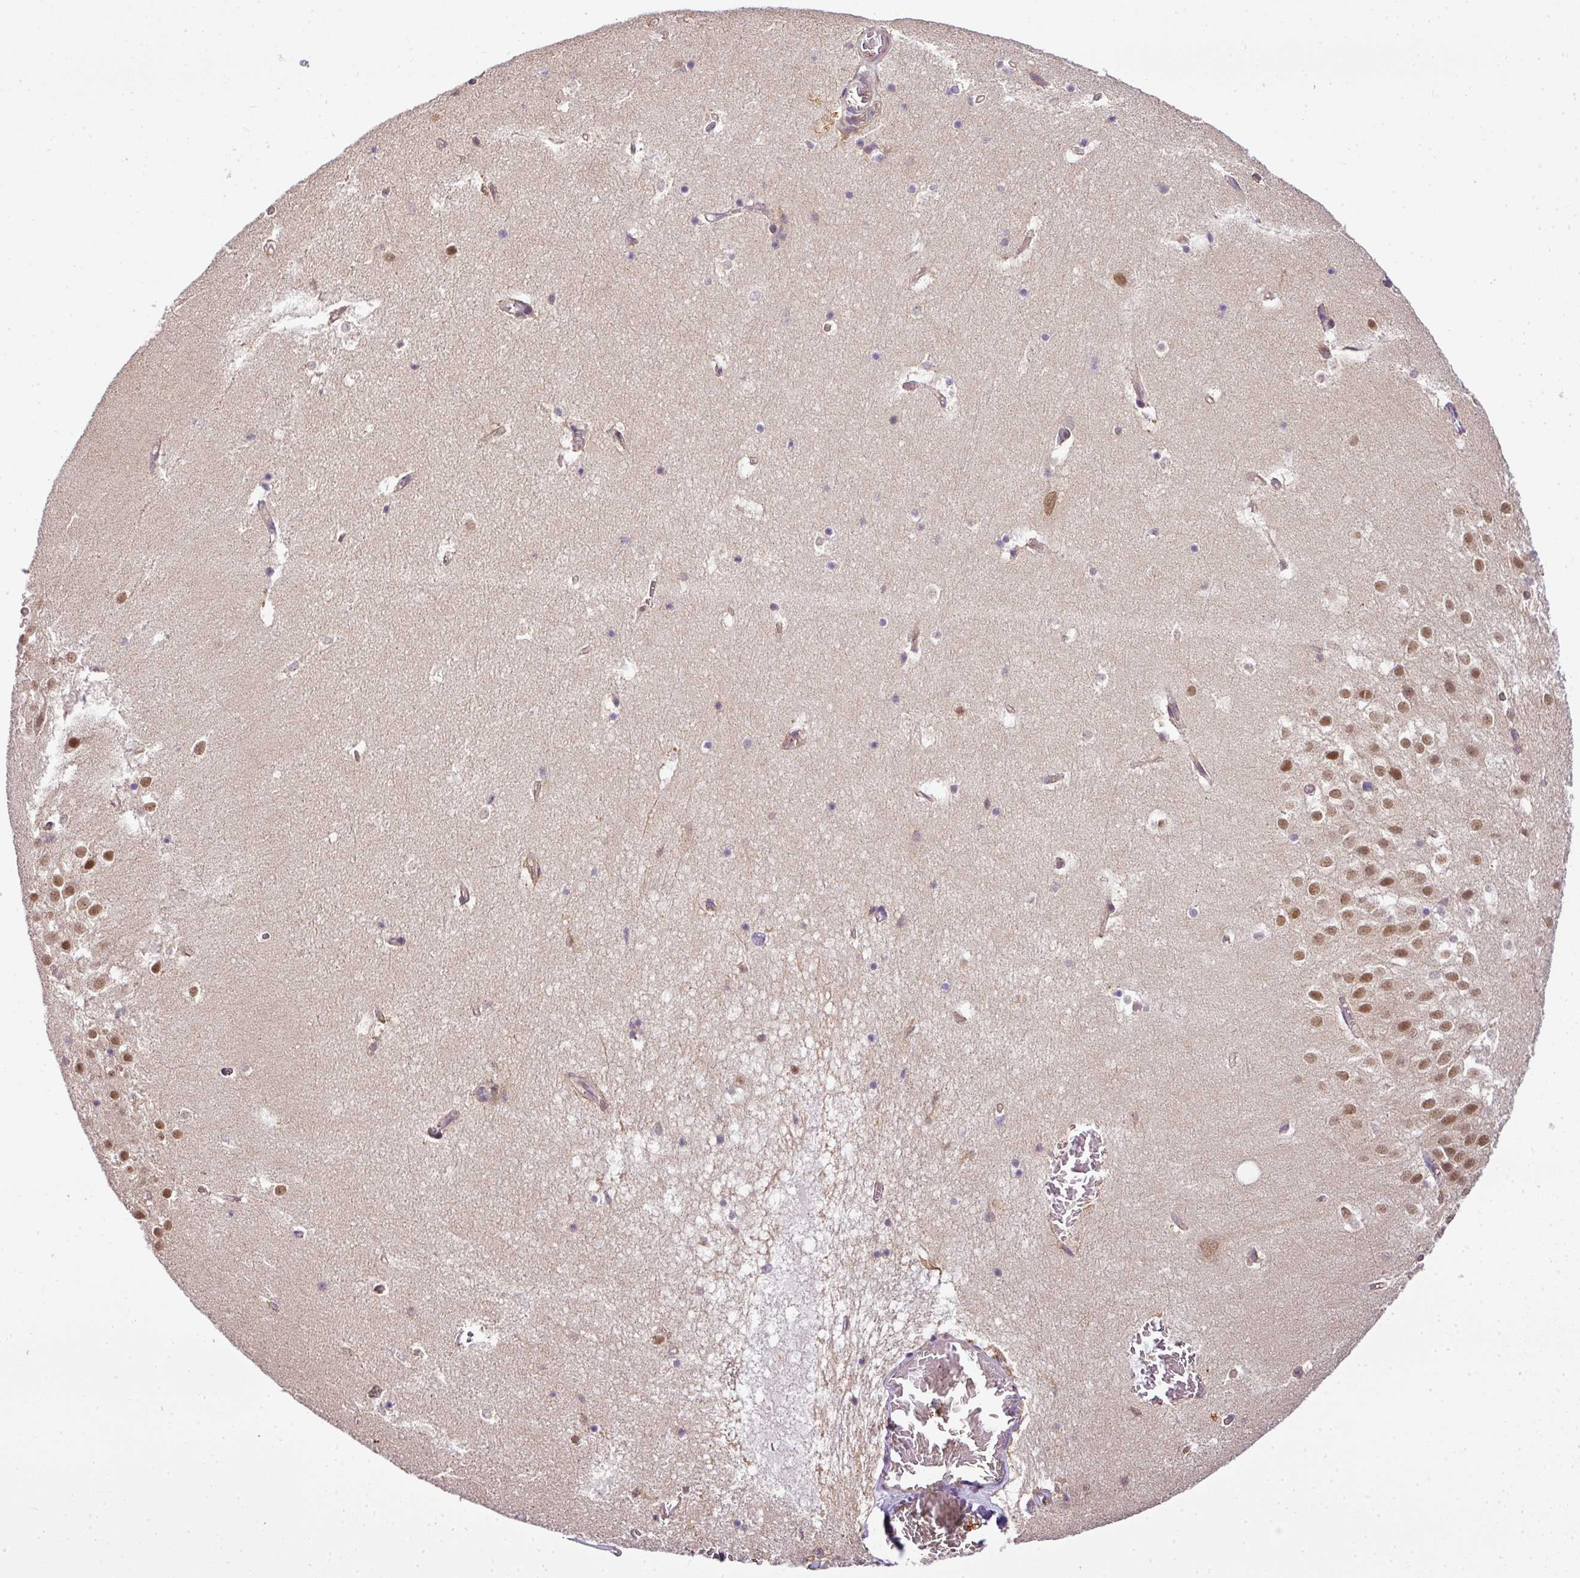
{"staining": {"intensity": "negative", "quantity": "none", "location": "none"}, "tissue": "hippocampus", "cell_type": "Glial cells", "image_type": "normal", "snomed": [{"axis": "morphology", "description": "Normal tissue, NOS"}, {"axis": "topography", "description": "Hippocampus"}], "caption": "There is no significant expression in glial cells of hippocampus. The staining was performed using DAB (3,3'-diaminobenzidine) to visualize the protein expression in brown, while the nuclei were stained in blue with hematoxylin (Magnification: 20x).", "gene": "C1orf226", "patient": {"sex": "female", "age": 52}}